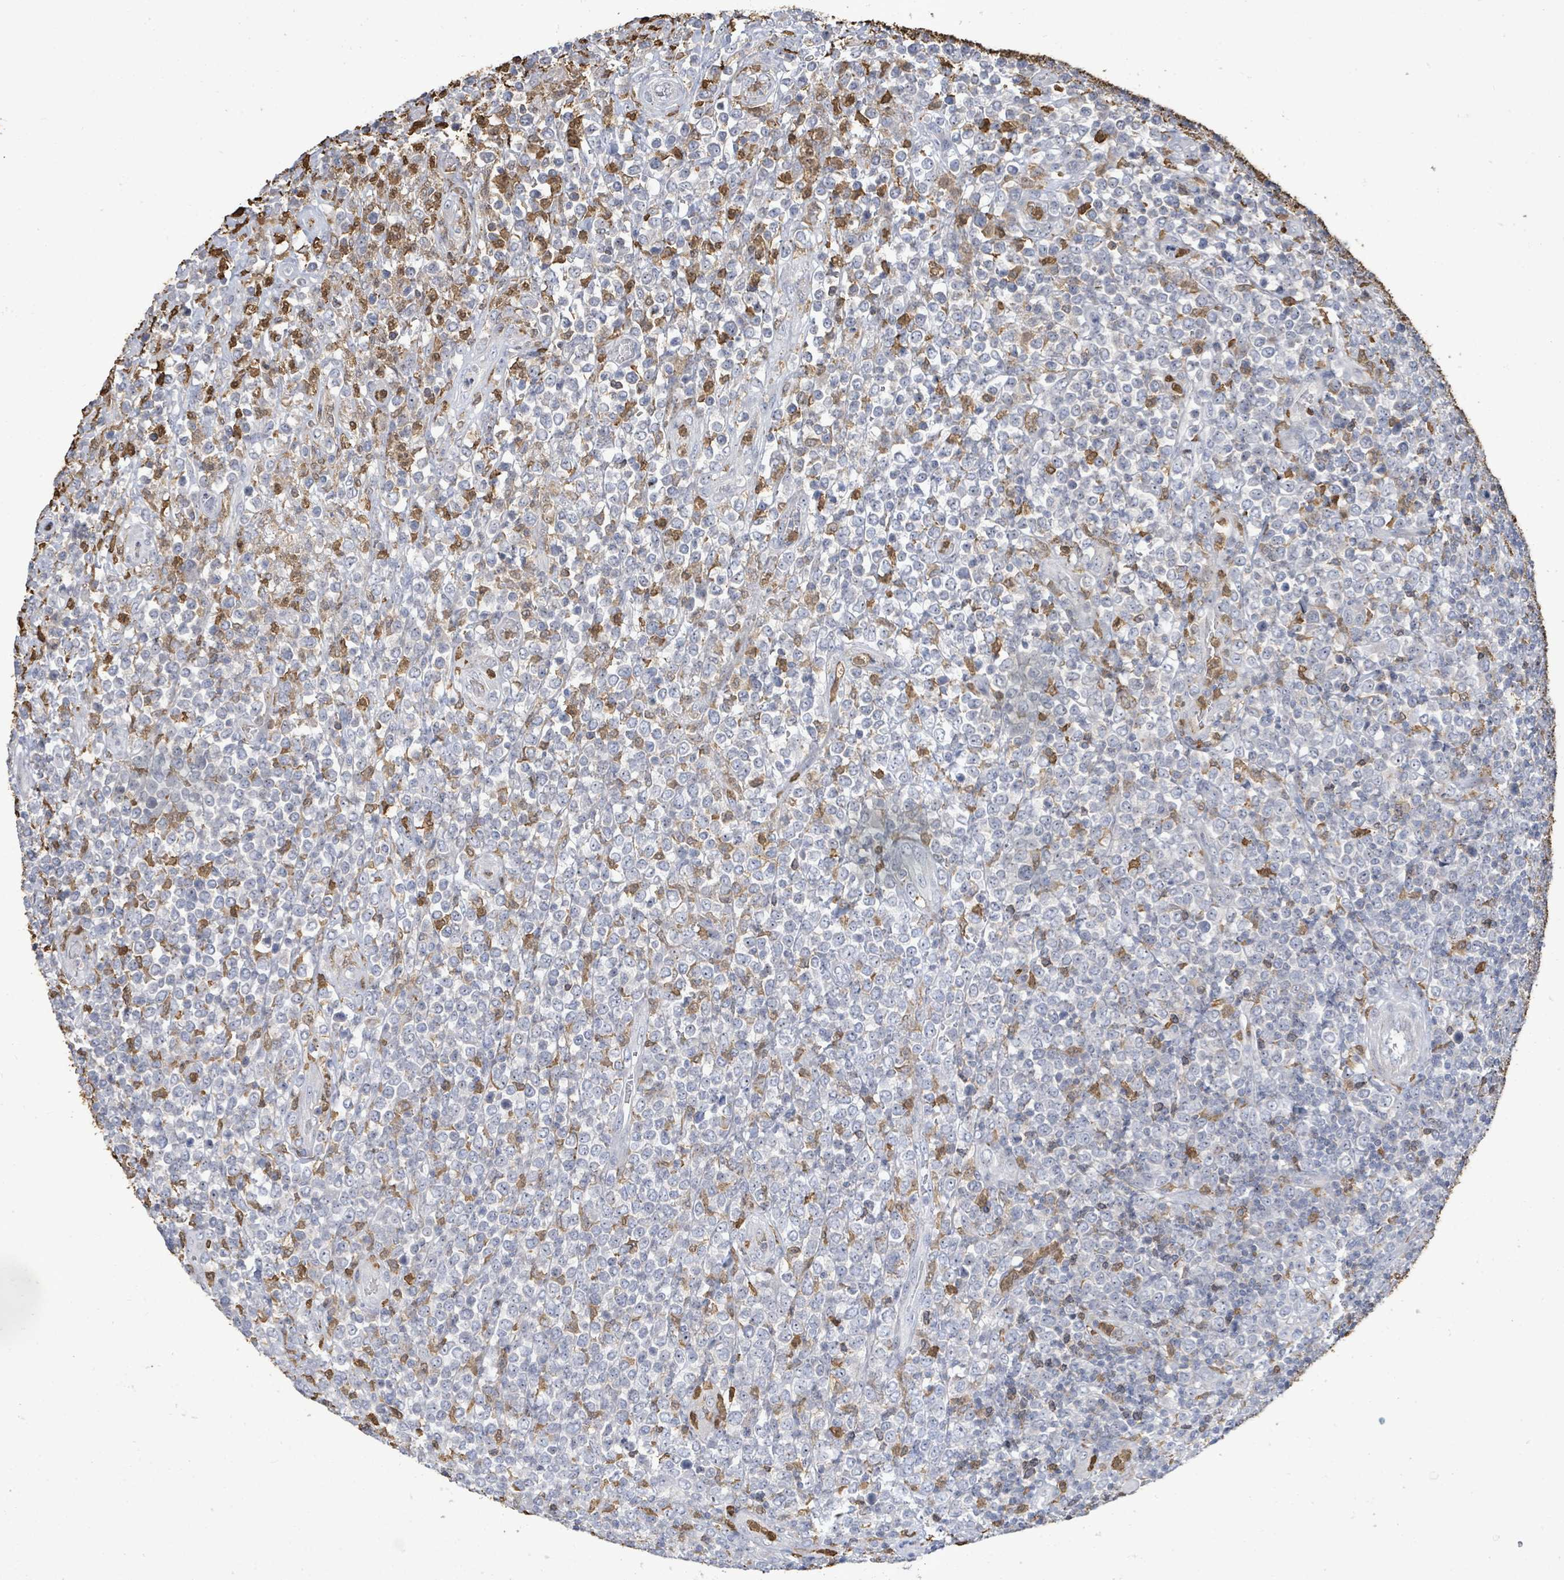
{"staining": {"intensity": "negative", "quantity": "none", "location": "none"}, "tissue": "lymphoma", "cell_type": "Tumor cells", "image_type": "cancer", "snomed": [{"axis": "morphology", "description": "Malignant lymphoma, non-Hodgkin's type, High grade"}, {"axis": "topography", "description": "Soft tissue"}], "caption": "IHC image of human high-grade malignant lymphoma, non-Hodgkin's type stained for a protein (brown), which shows no expression in tumor cells.", "gene": "FAM210A", "patient": {"sex": "female", "age": 56}}